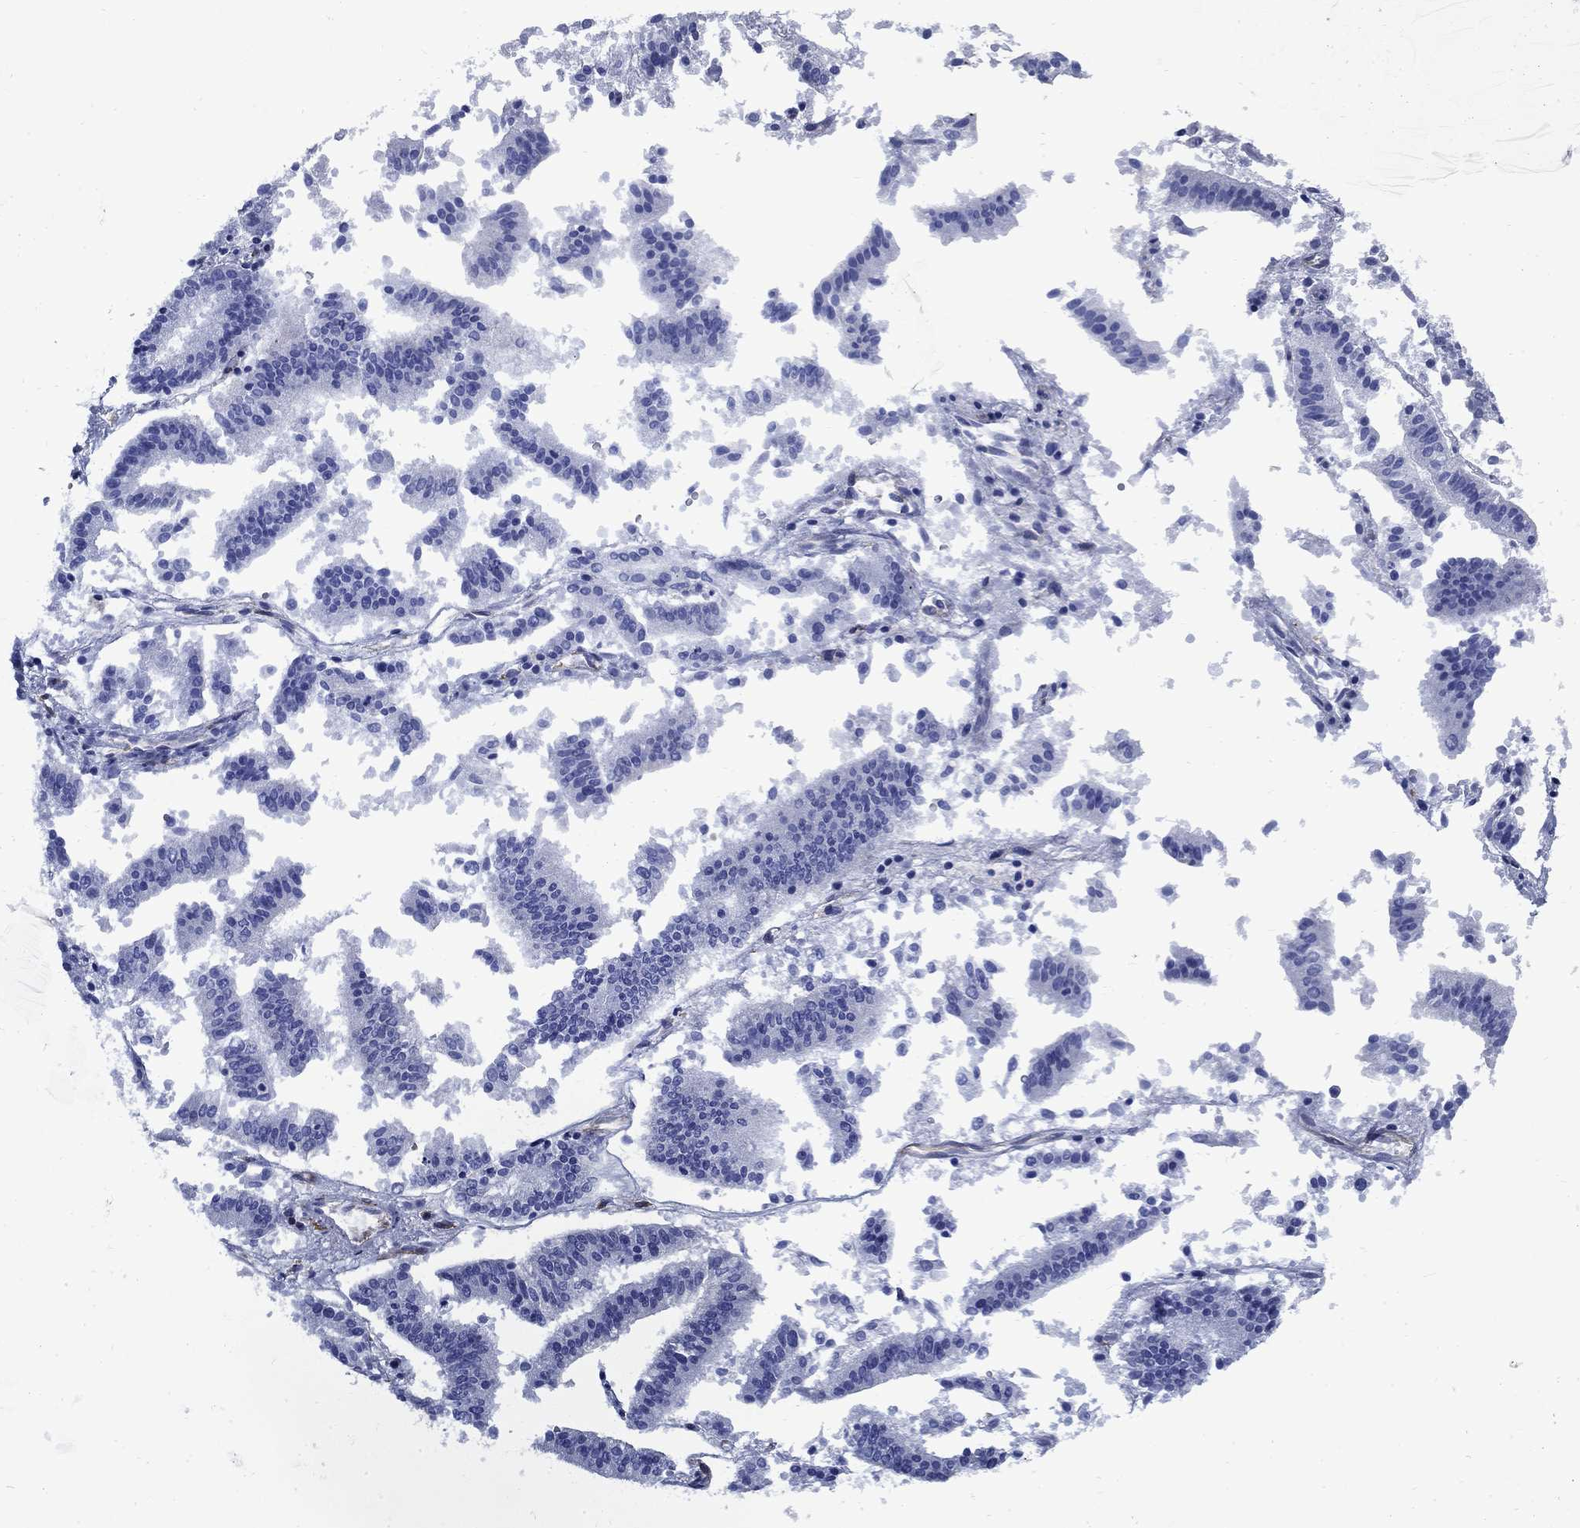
{"staining": {"intensity": "negative", "quantity": "none", "location": "none"}, "tissue": "endometrial cancer", "cell_type": "Tumor cells", "image_type": "cancer", "snomed": [{"axis": "morphology", "description": "Adenocarcinoma, NOS"}, {"axis": "topography", "description": "Endometrium"}], "caption": "Tumor cells are negative for protein expression in human adenocarcinoma (endometrial). (DAB (3,3'-diaminobenzidine) immunohistochemistry with hematoxylin counter stain).", "gene": "VTN", "patient": {"sex": "female", "age": 66}}